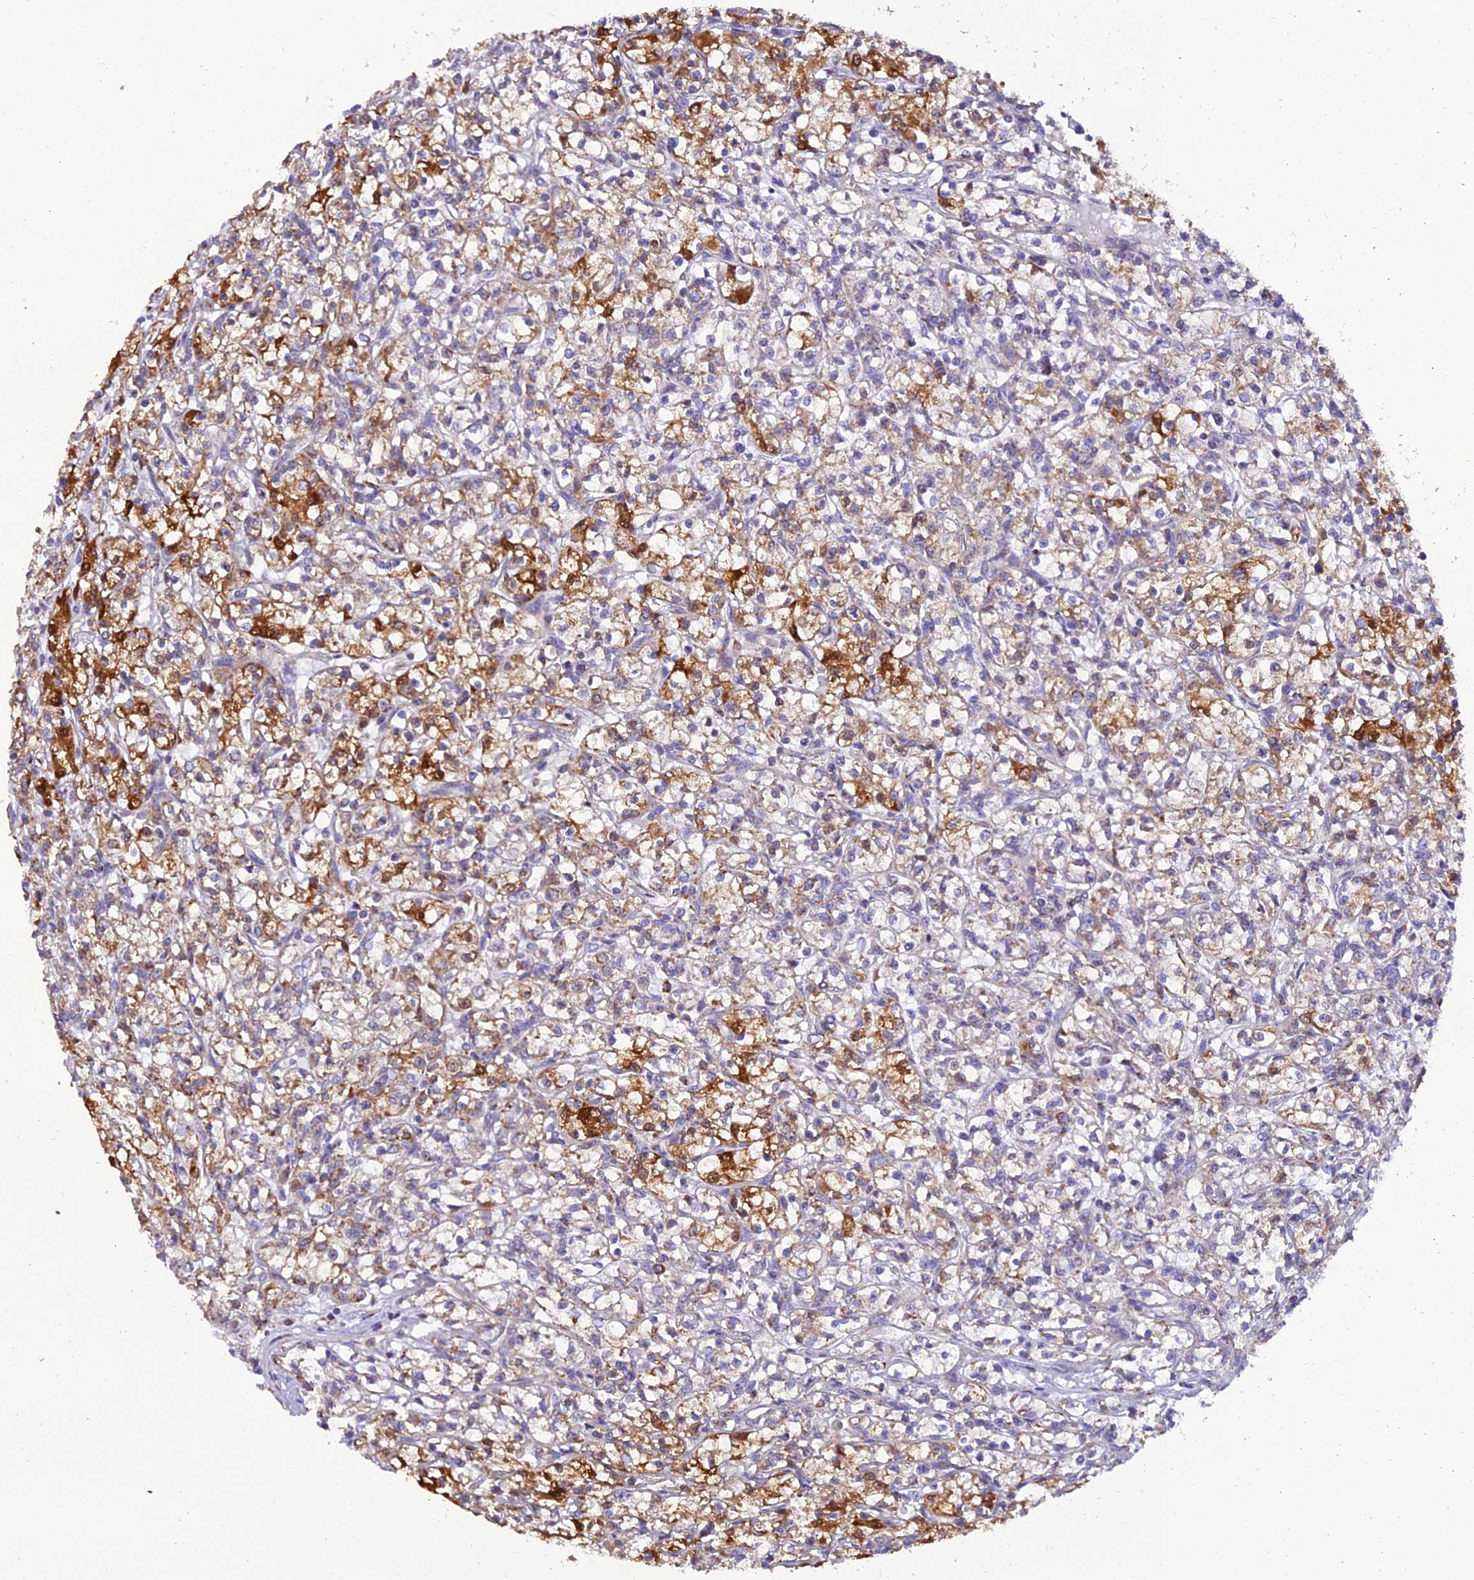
{"staining": {"intensity": "strong", "quantity": "25%-75%", "location": "cytoplasmic/membranous"}, "tissue": "renal cancer", "cell_type": "Tumor cells", "image_type": "cancer", "snomed": [{"axis": "morphology", "description": "Adenocarcinoma, NOS"}, {"axis": "topography", "description": "Kidney"}], "caption": "This micrograph demonstrates IHC staining of human adenocarcinoma (renal), with high strong cytoplasmic/membranous positivity in about 25%-75% of tumor cells.", "gene": "GPD1", "patient": {"sex": "female", "age": 59}}